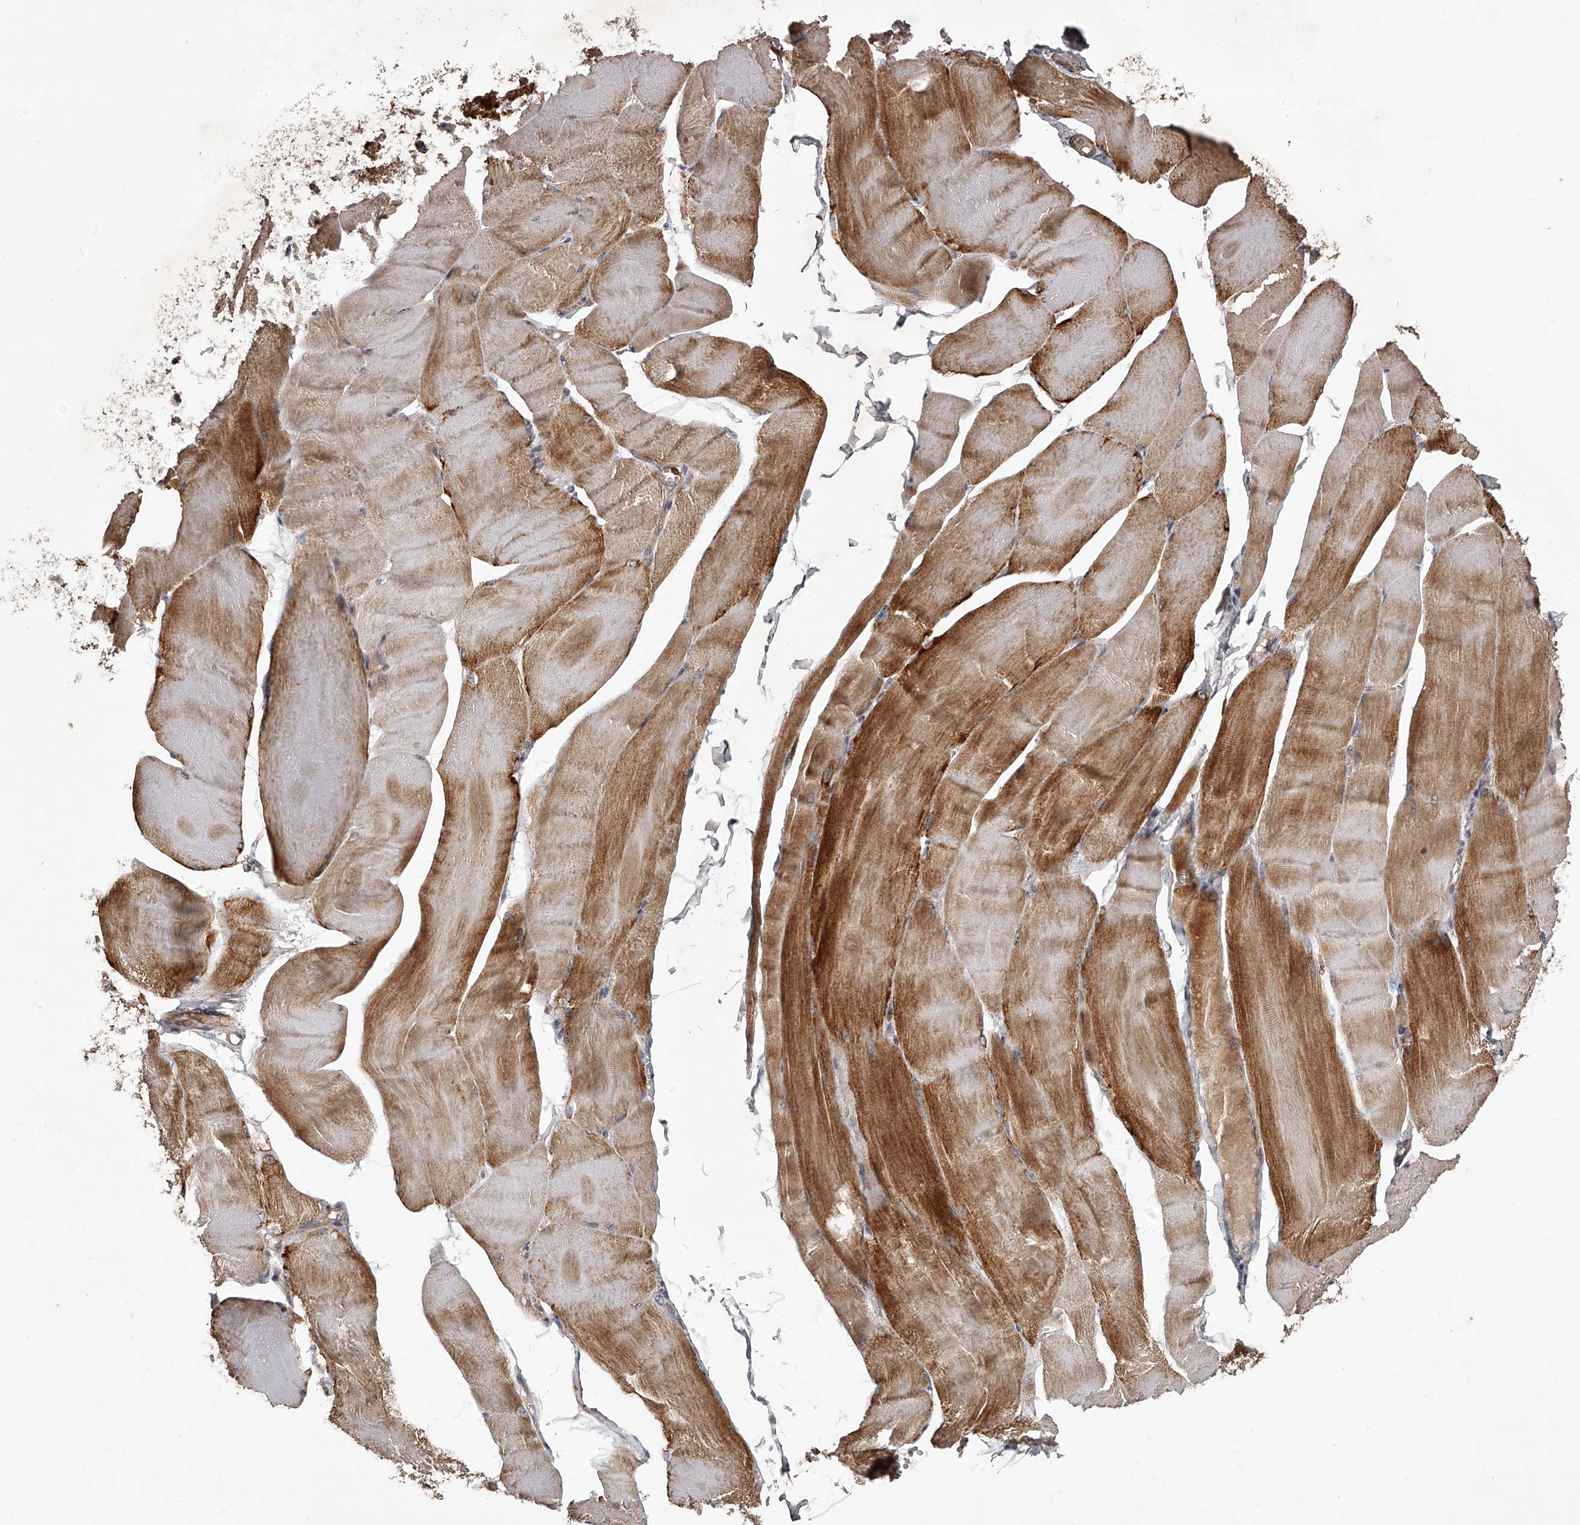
{"staining": {"intensity": "moderate", "quantity": "25%-75%", "location": "cytoplasmic/membranous"}, "tissue": "skeletal muscle", "cell_type": "Myocytes", "image_type": "normal", "snomed": [{"axis": "morphology", "description": "Normal tissue, NOS"}, {"axis": "morphology", "description": "Basal cell carcinoma"}, {"axis": "topography", "description": "Skeletal muscle"}], "caption": "IHC photomicrograph of normal skeletal muscle stained for a protein (brown), which reveals medium levels of moderate cytoplasmic/membranous staining in about 25%-75% of myocytes.", "gene": "RRP36", "patient": {"sex": "female", "age": 64}}